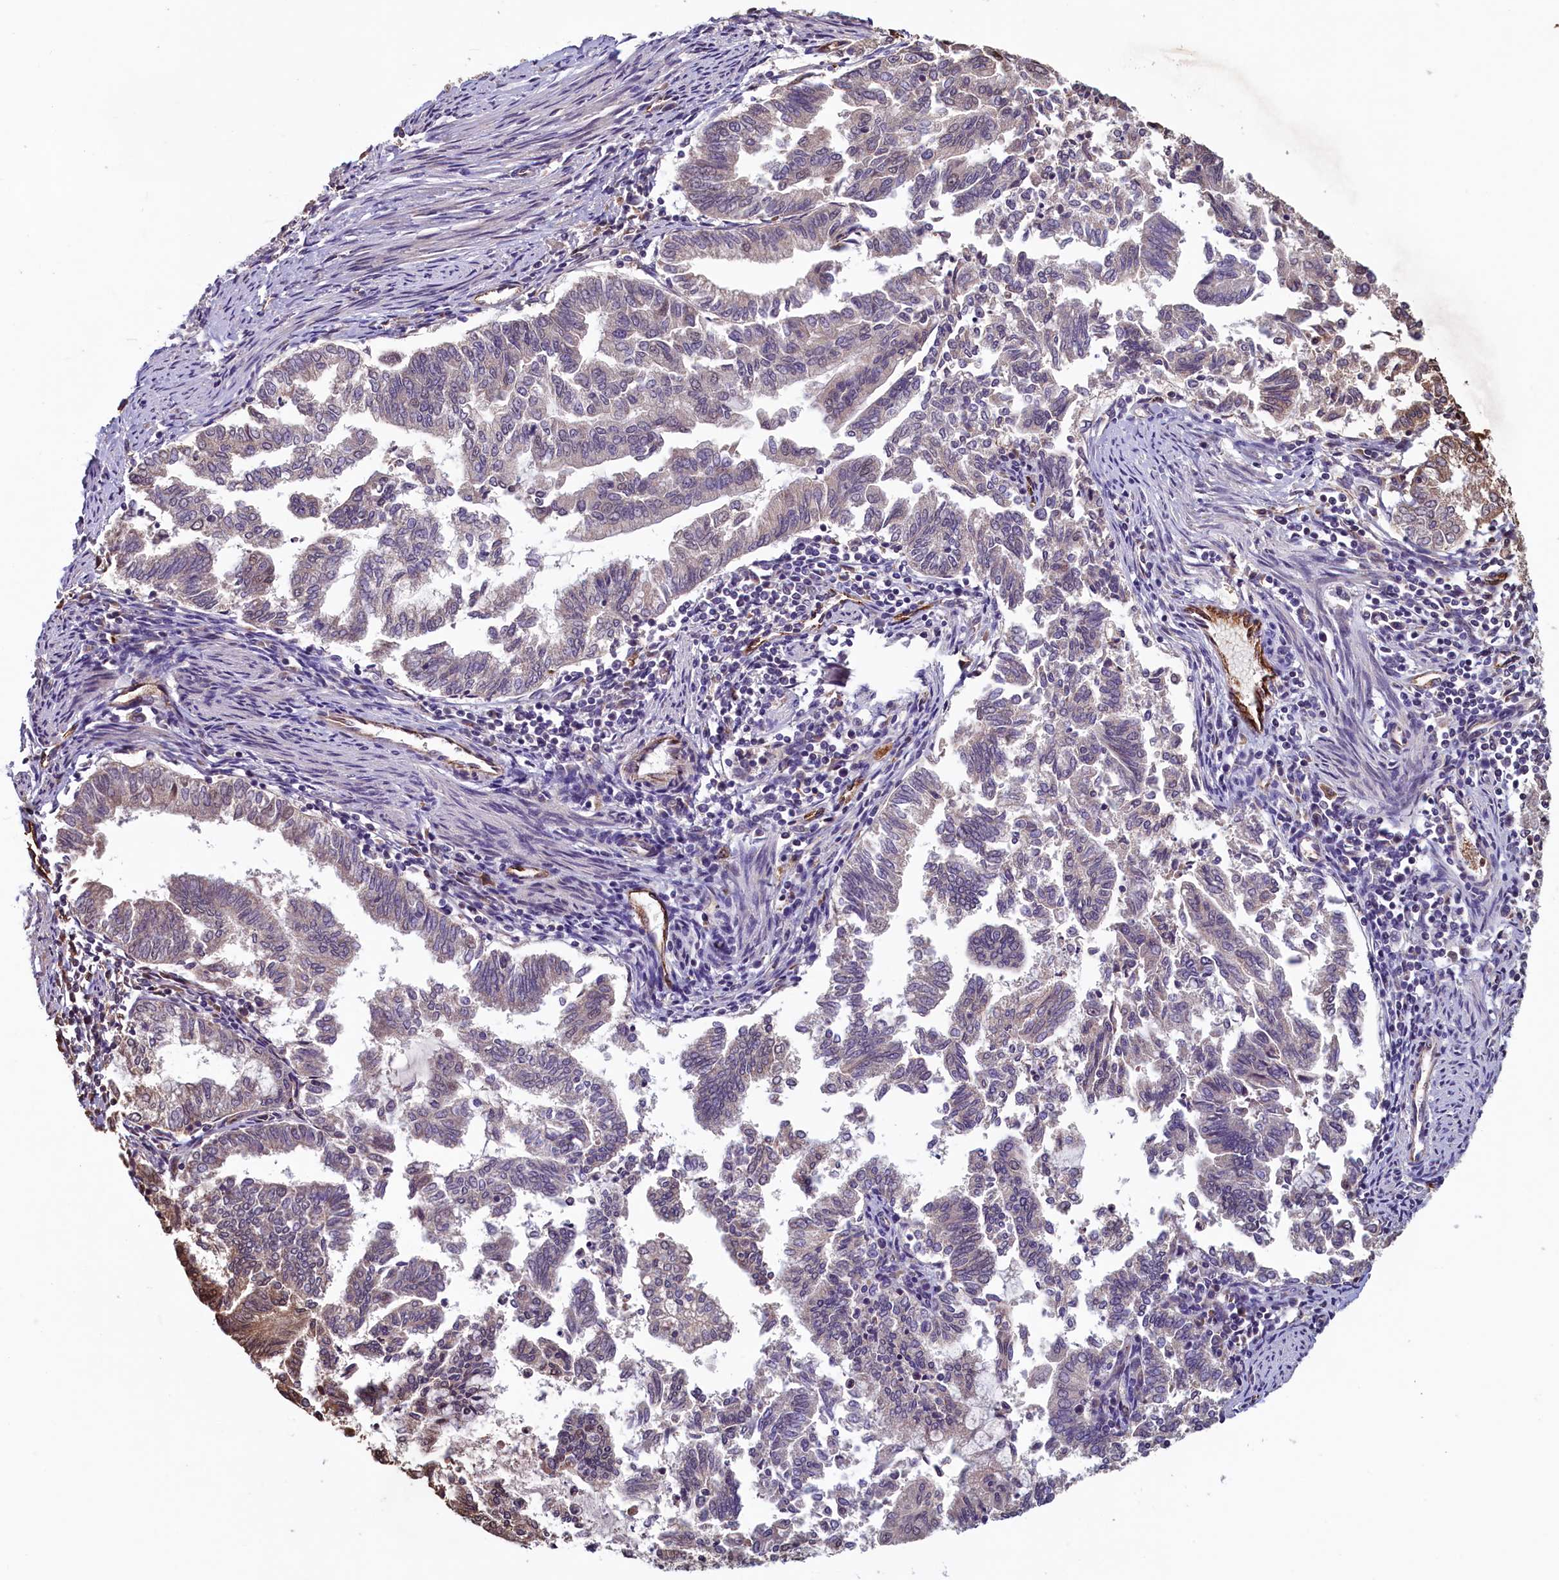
{"staining": {"intensity": "negative", "quantity": "none", "location": "none"}, "tissue": "endometrial cancer", "cell_type": "Tumor cells", "image_type": "cancer", "snomed": [{"axis": "morphology", "description": "Adenocarcinoma, NOS"}, {"axis": "topography", "description": "Endometrium"}], "caption": "This is a histopathology image of IHC staining of endometrial adenocarcinoma, which shows no expression in tumor cells.", "gene": "ACSBG1", "patient": {"sex": "female", "age": 79}}